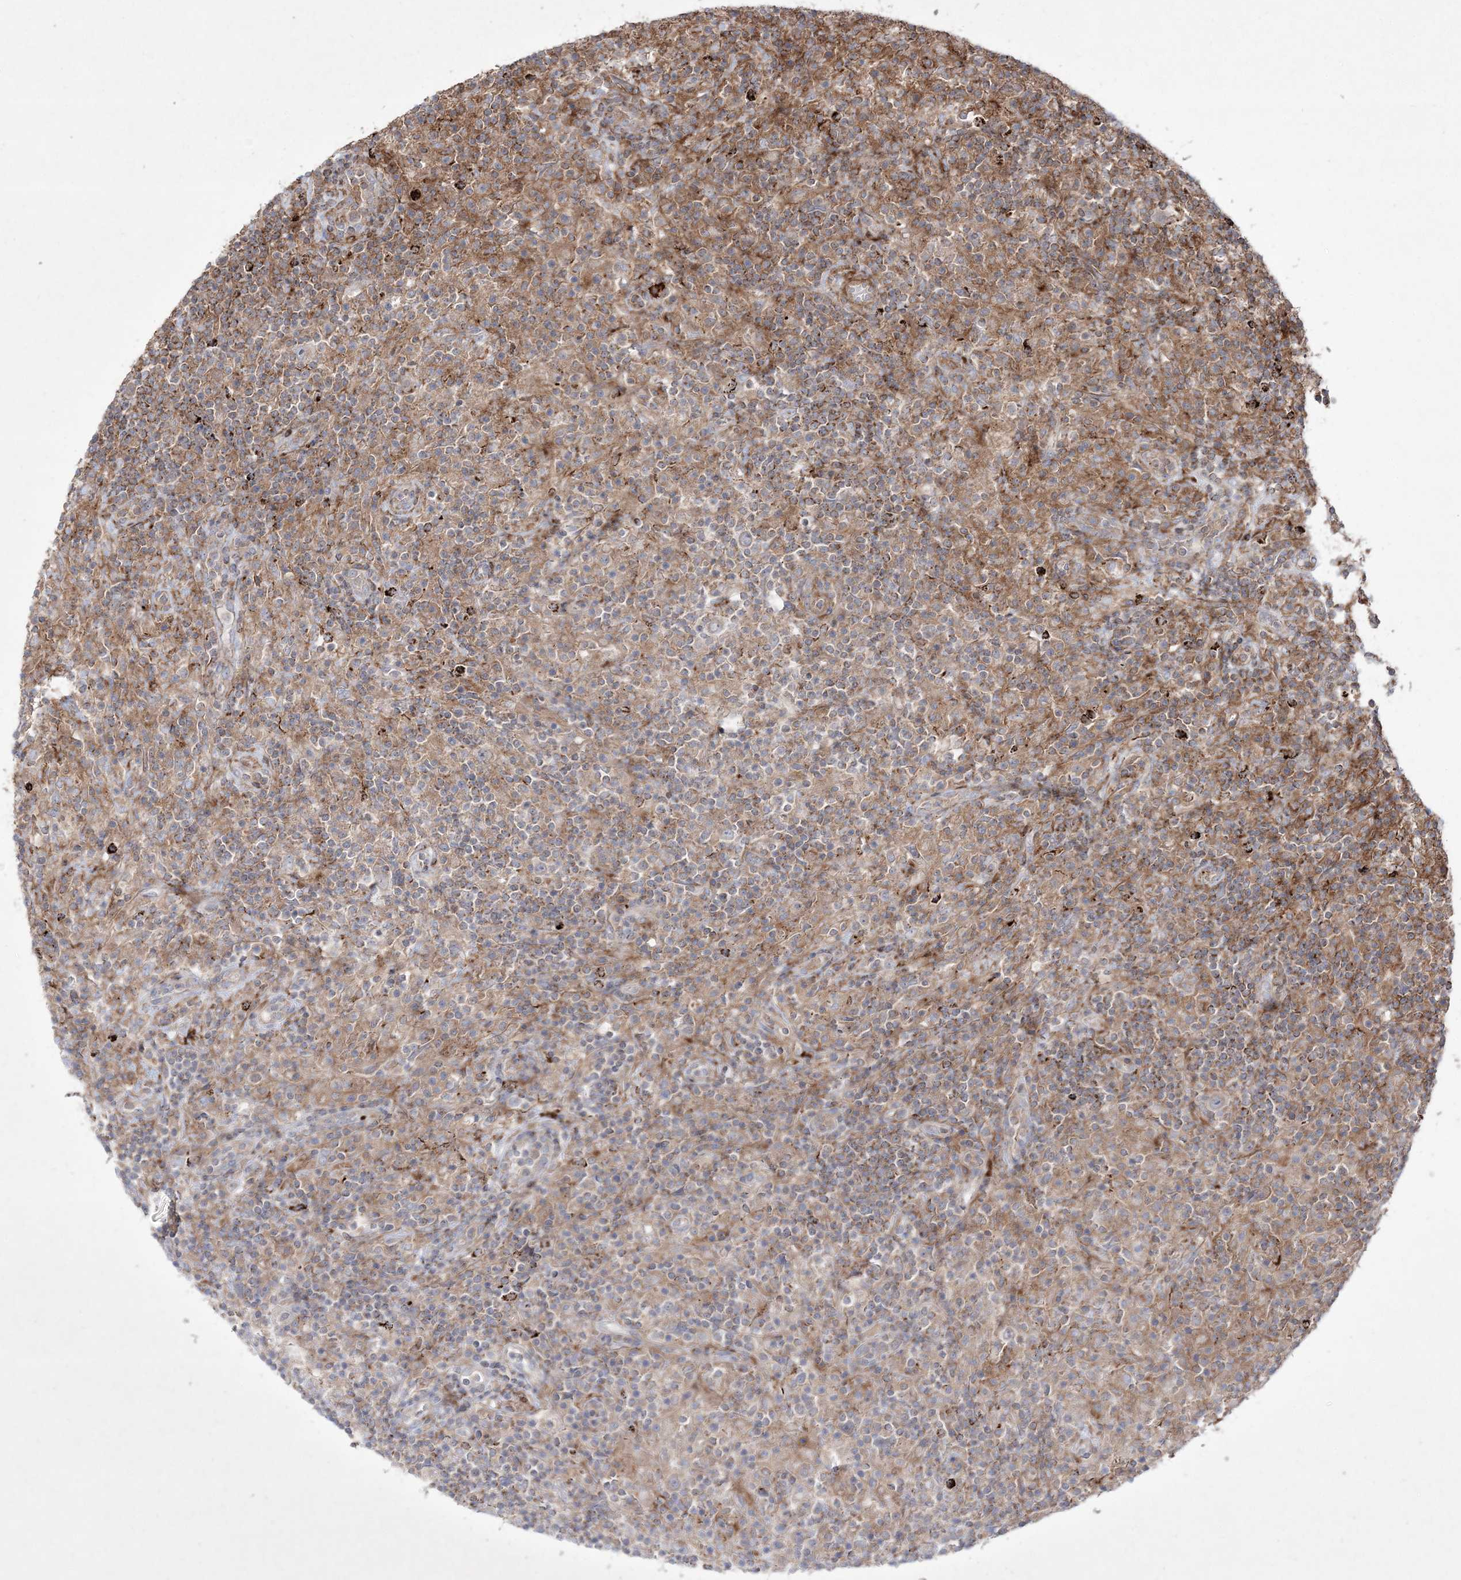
{"staining": {"intensity": "weak", "quantity": "25%-75%", "location": "cytoplasmic/membranous"}, "tissue": "lymphoma", "cell_type": "Tumor cells", "image_type": "cancer", "snomed": [{"axis": "morphology", "description": "Hodgkin's disease, NOS"}, {"axis": "topography", "description": "Lymph node"}], "caption": "Tumor cells demonstrate low levels of weak cytoplasmic/membranous staining in about 25%-75% of cells in Hodgkin's disease. The staining is performed using DAB brown chromogen to label protein expression. The nuclei are counter-stained blue using hematoxylin.", "gene": "RICTOR", "patient": {"sex": "male", "age": 70}}